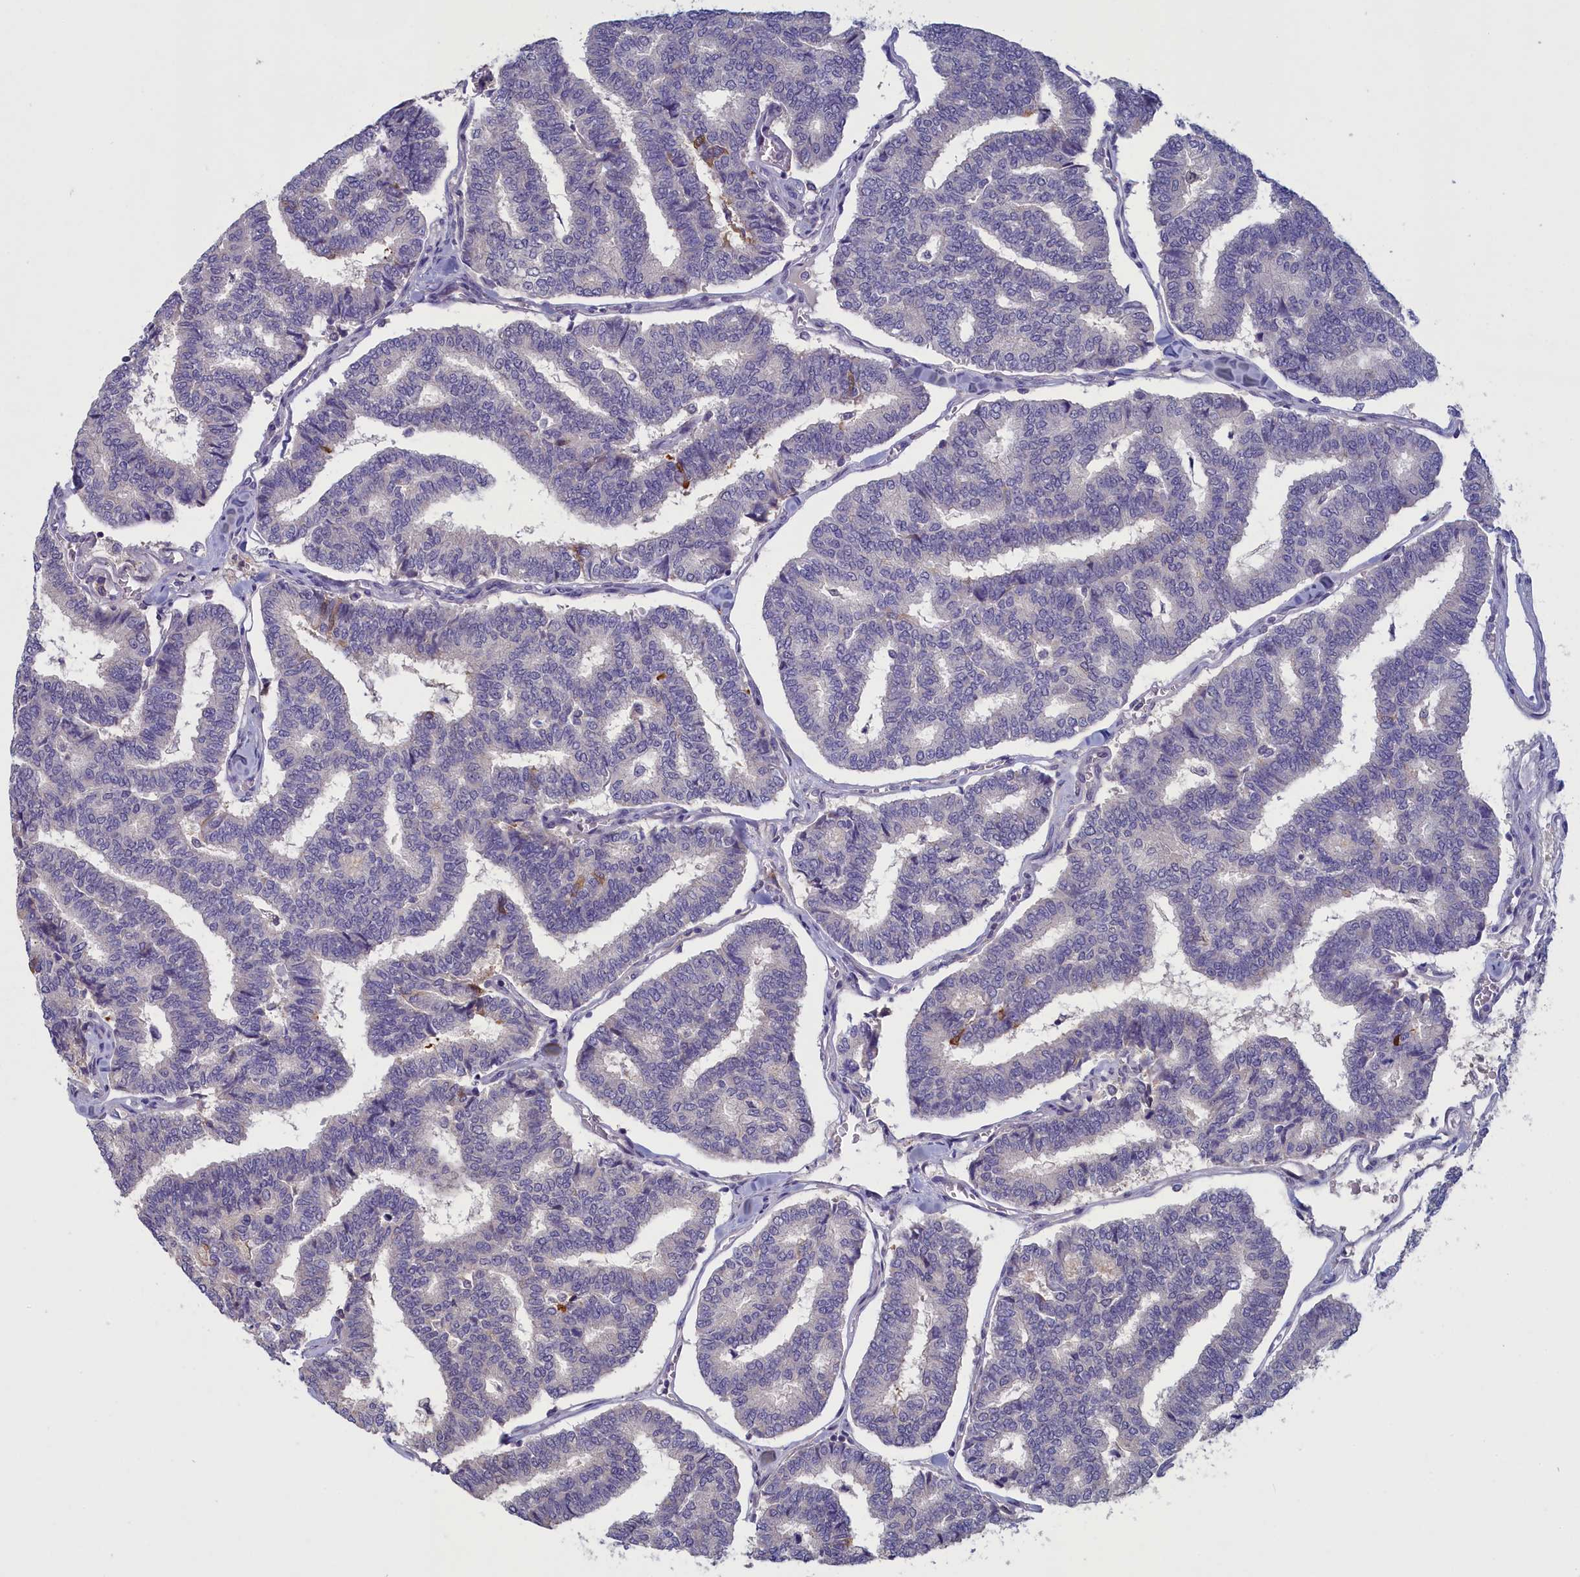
{"staining": {"intensity": "negative", "quantity": "none", "location": "none"}, "tissue": "thyroid cancer", "cell_type": "Tumor cells", "image_type": "cancer", "snomed": [{"axis": "morphology", "description": "Papillary adenocarcinoma, NOS"}, {"axis": "topography", "description": "Thyroid gland"}], "caption": "There is no significant expression in tumor cells of thyroid cancer (papillary adenocarcinoma).", "gene": "UCHL3", "patient": {"sex": "female", "age": 35}}